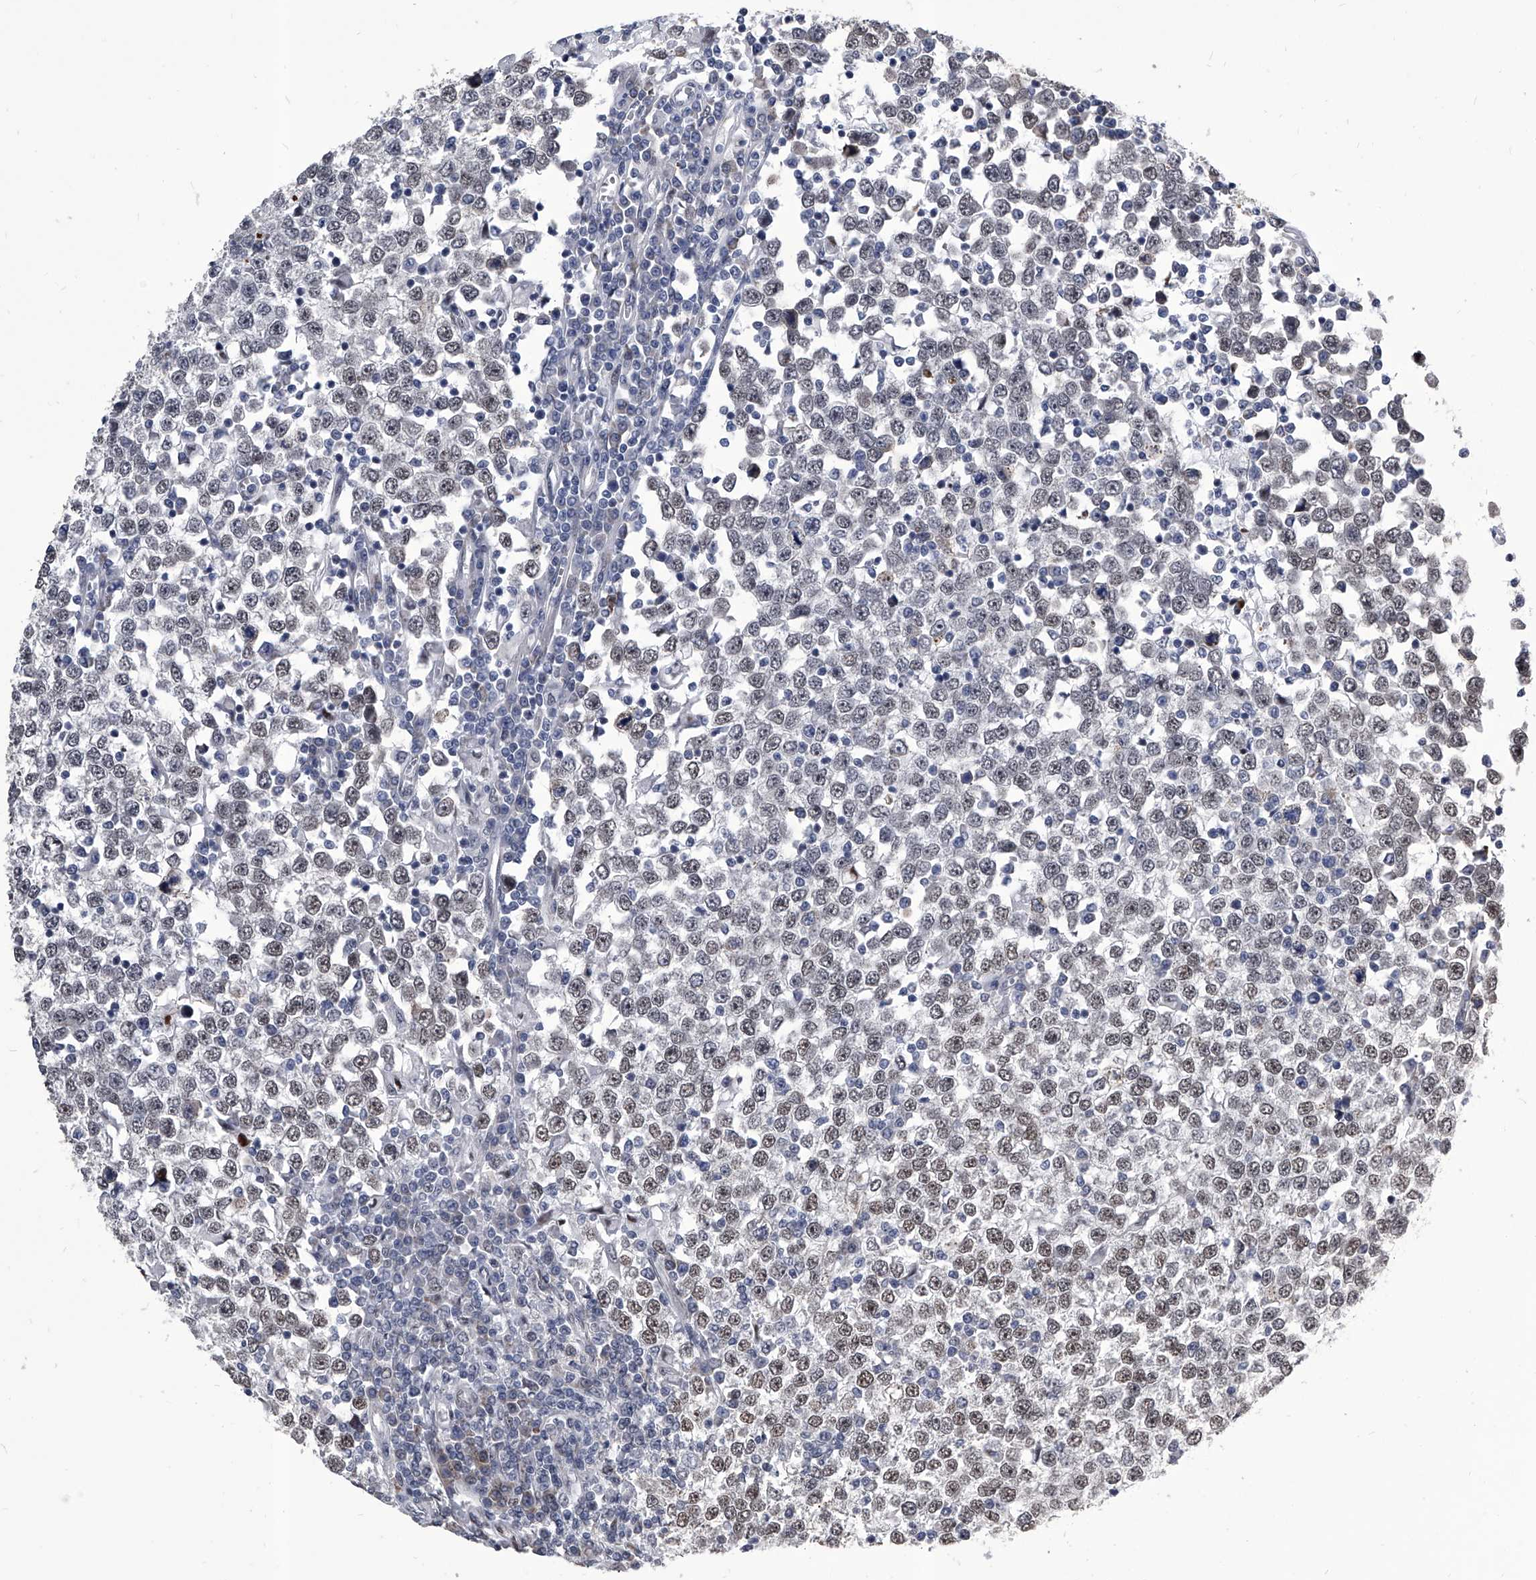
{"staining": {"intensity": "weak", "quantity": ">75%", "location": "nuclear"}, "tissue": "testis cancer", "cell_type": "Tumor cells", "image_type": "cancer", "snomed": [{"axis": "morphology", "description": "Seminoma, NOS"}, {"axis": "topography", "description": "Testis"}], "caption": "Immunohistochemical staining of human testis seminoma exhibits weak nuclear protein staining in approximately >75% of tumor cells. The staining was performed using DAB, with brown indicating positive protein expression. Nuclei are stained blue with hematoxylin.", "gene": "CMTR1", "patient": {"sex": "male", "age": 65}}